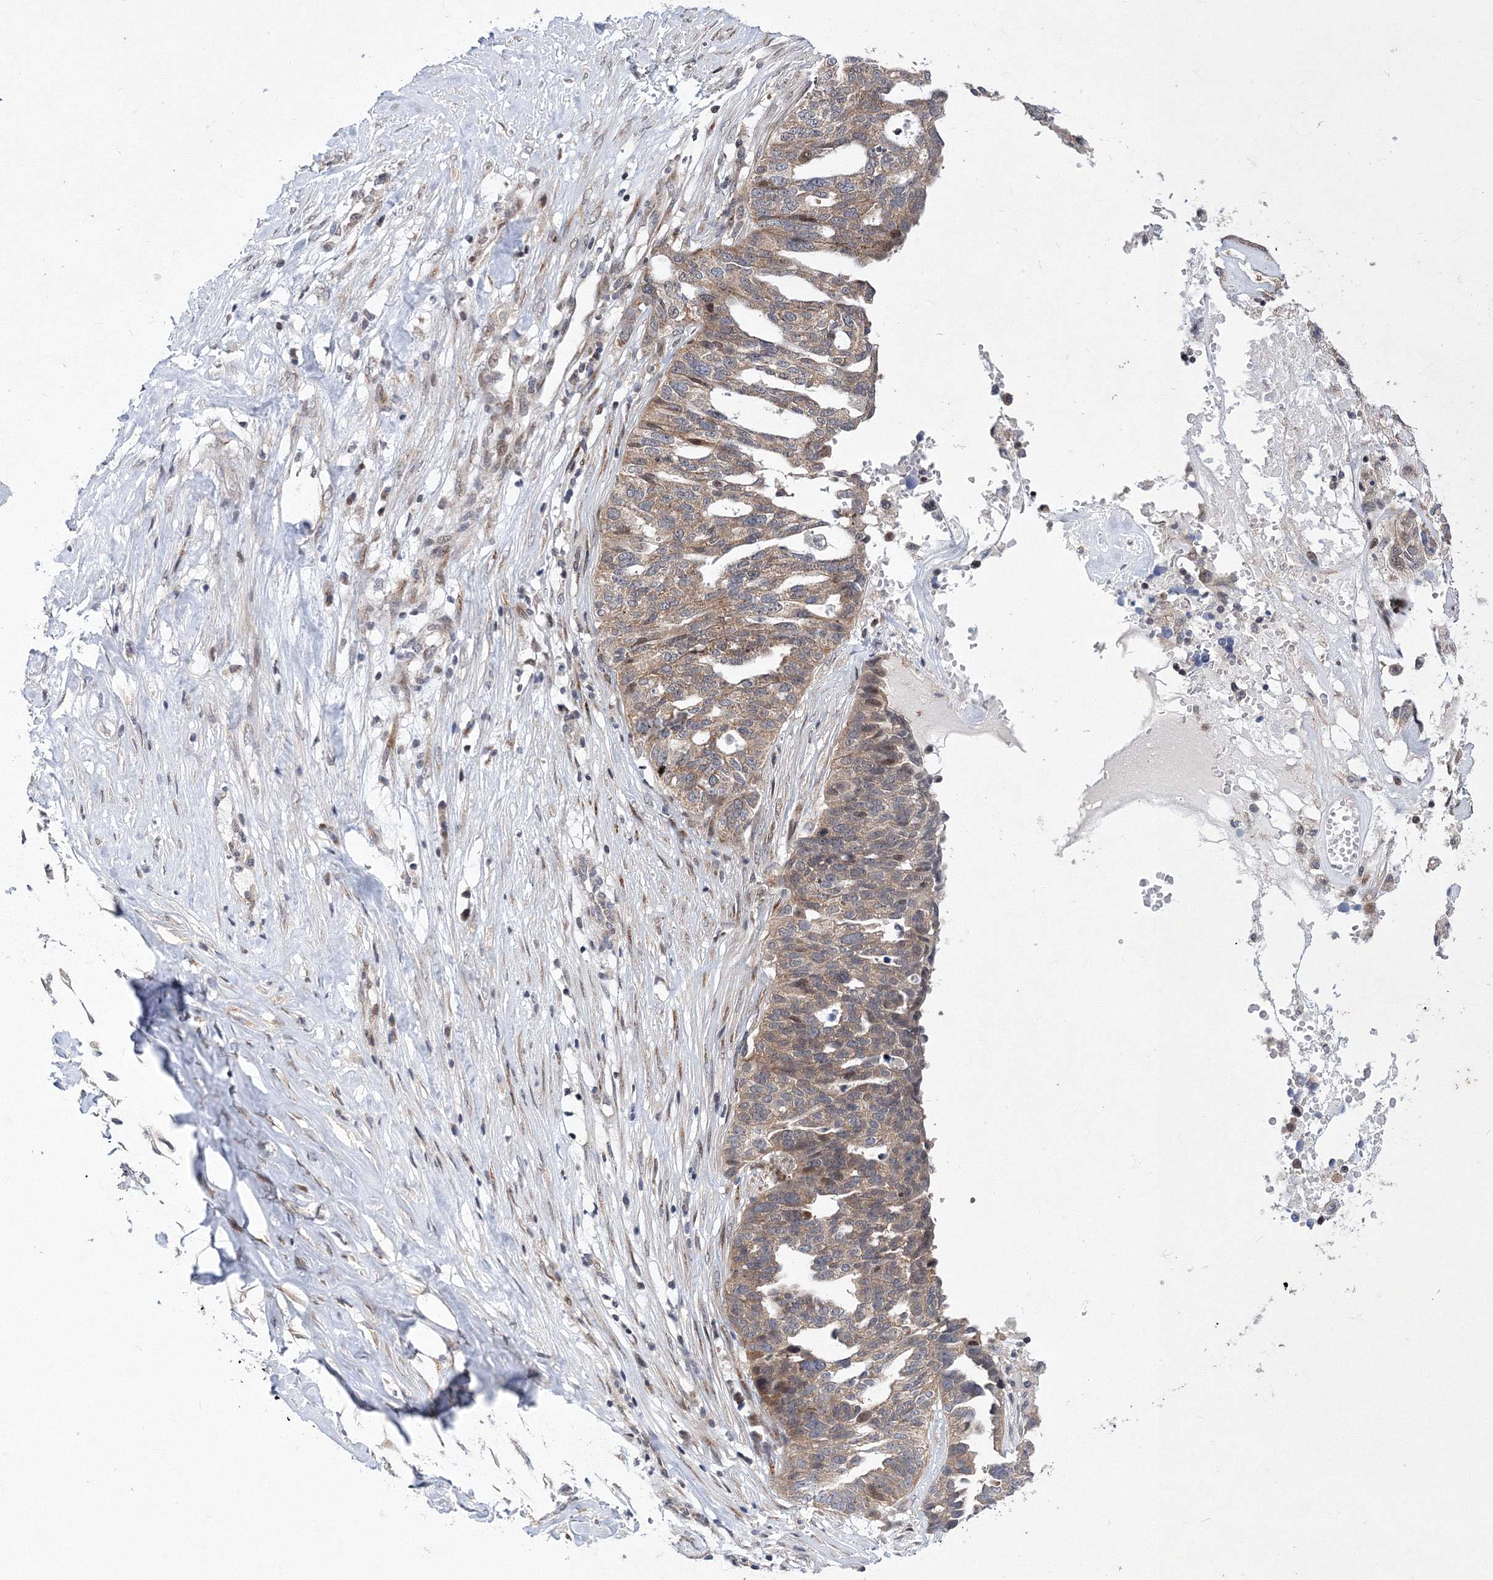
{"staining": {"intensity": "moderate", "quantity": ">75%", "location": "cytoplasmic/membranous,nuclear"}, "tissue": "ovarian cancer", "cell_type": "Tumor cells", "image_type": "cancer", "snomed": [{"axis": "morphology", "description": "Cystadenocarcinoma, serous, NOS"}, {"axis": "topography", "description": "Ovary"}], "caption": "This image exhibits IHC staining of serous cystadenocarcinoma (ovarian), with medium moderate cytoplasmic/membranous and nuclear expression in approximately >75% of tumor cells.", "gene": "GPN1", "patient": {"sex": "female", "age": 59}}